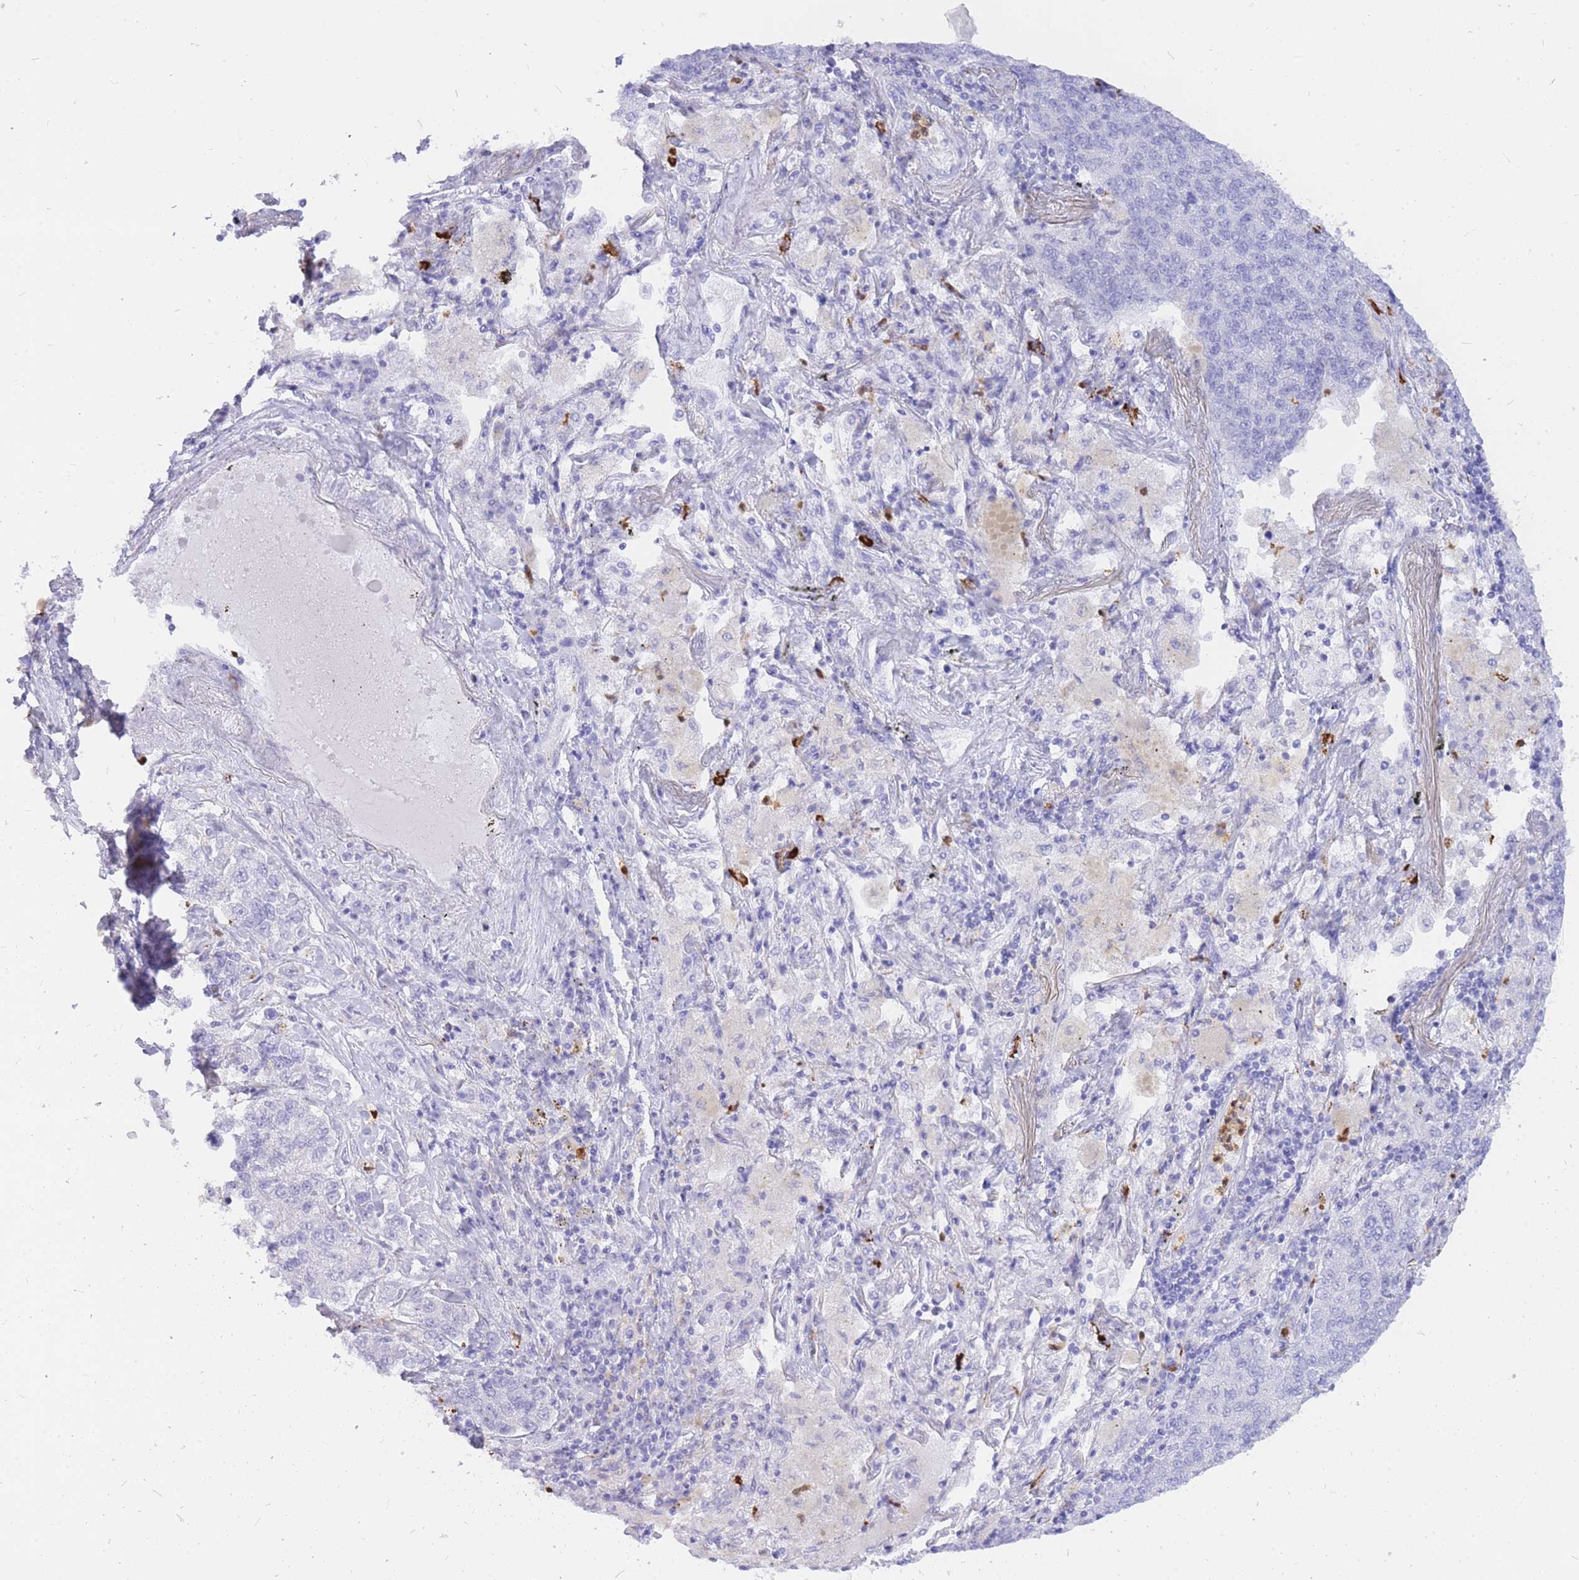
{"staining": {"intensity": "negative", "quantity": "none", "location": "none"}, "tissue": "lung cancer", "cell_type": "Tumor cells", "image_type": "cancer", "snomed": [{"axis": "morphology", "description": "Adenocarcinoma, NOS"}, {"axis": "topography", "description": "Lung"}], "caption": "Tumor cells are negative for brown protein staining in lung adenocarcinoma.", "gene": "HERC1", "patient": {"sex": "male", "age": 49}}